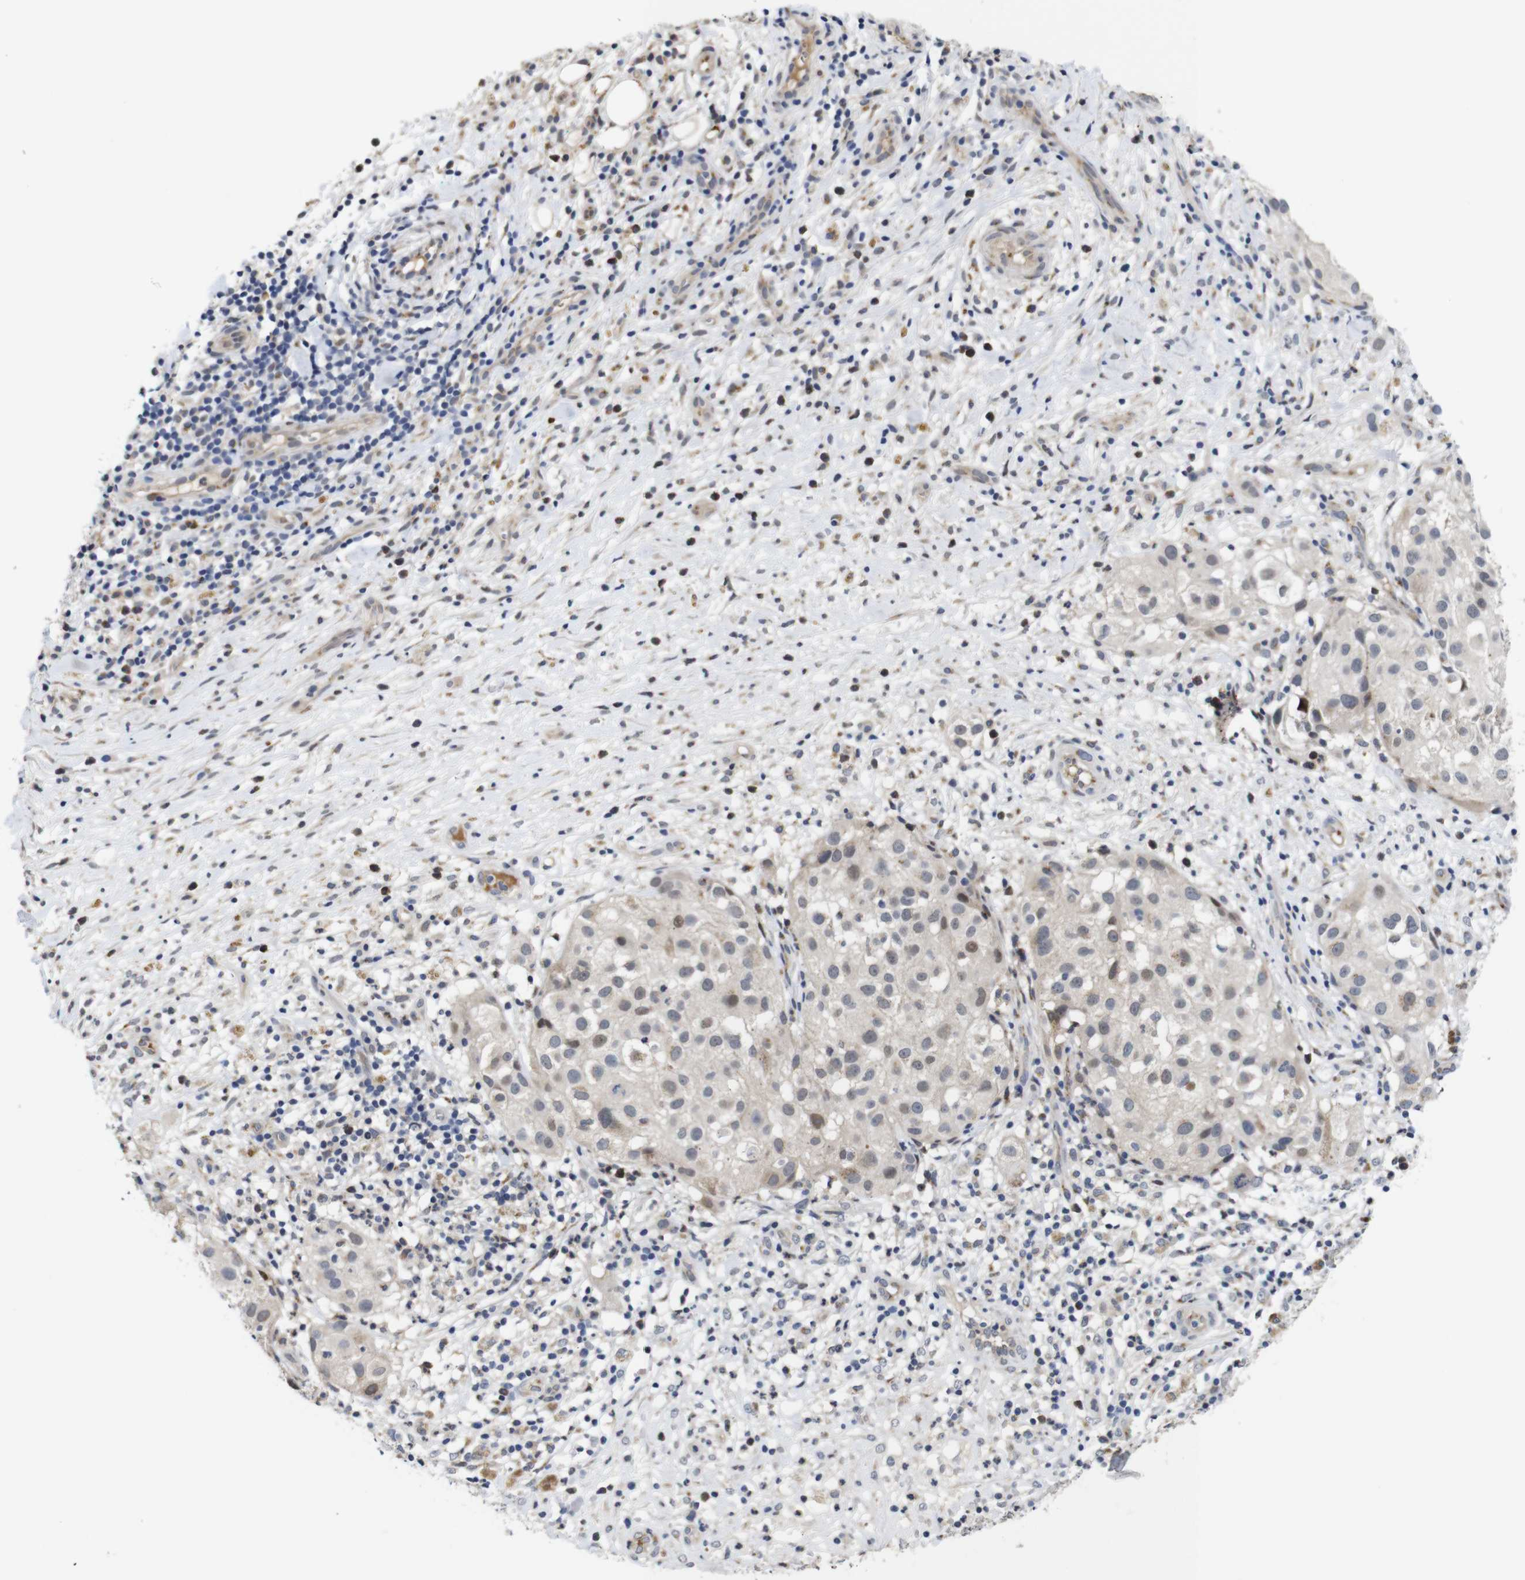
{"staining": {"intensity": "weak", "quantity": "25%-75%", "location": "nuclear"}, "tissue": "melanoma", "cell_type": "Tumor cells", "image_type": "cancer", "snomed": [{"axis": "morphology", "description": "Necrosis, NOS"}, {"axis": "morphology", "description": "Malignant melanoma, NOS"}, {"axis": "topography", "description": "Skin"}], "caption": "Tumor cells exhibit low levels of weak nuclear staining in about 25%-75% of cells in malignant melanoma.", "gene": "FURIN", "patient": {"sex": "female", "age": 87}}